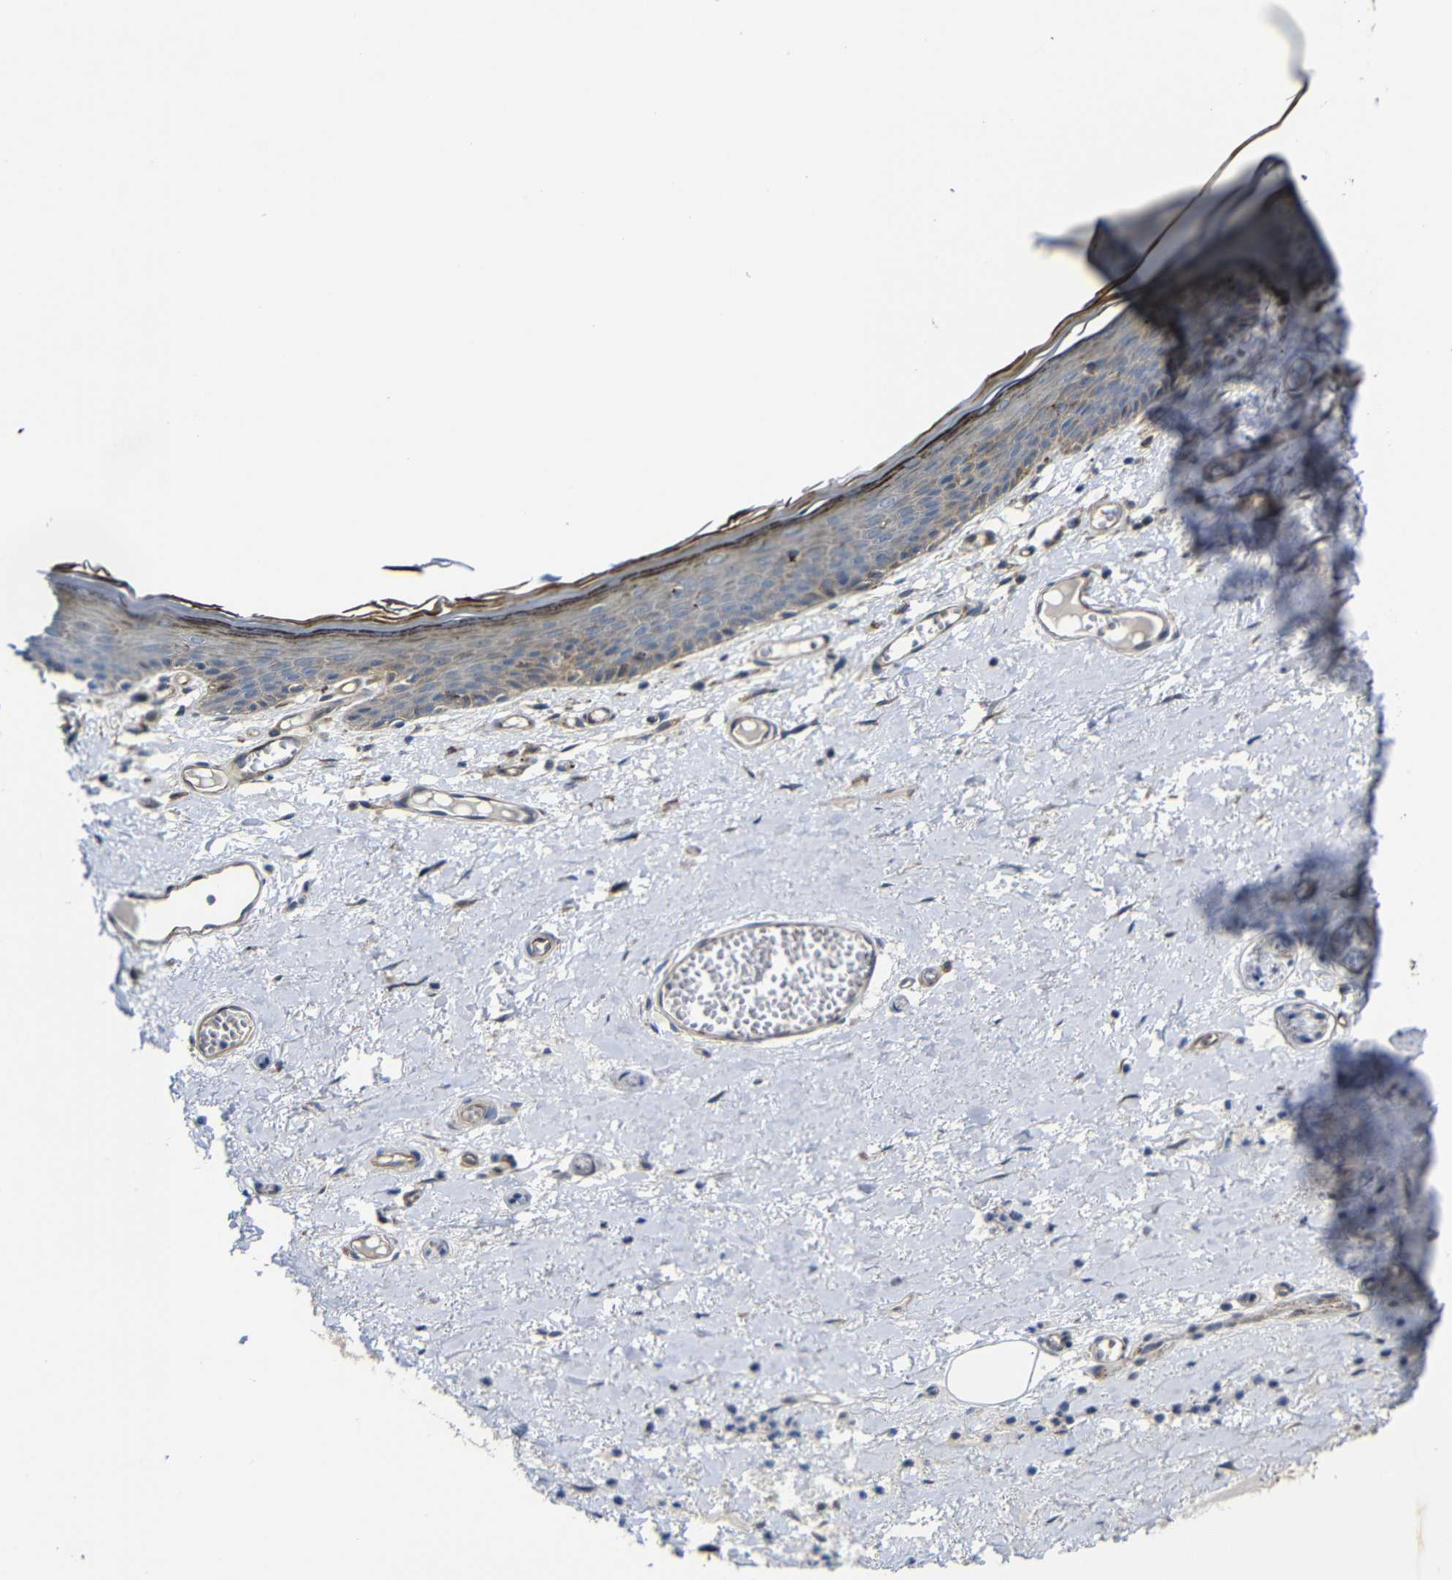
{"staining": {"intensity": "strong", "quantity": "25%-75%", "location": "cytoplasmic/membranous"}, "tissue": "skin", "cell_type": "Epidermal cells", "image_type": "normal", "snomed": [{"axis": "morphology", "description": "Normal tissue, NOS"}, {"axis": "topography", "description": "Vulva"}], "caption": "Immunohistochemistry (IHC) staining of normal skin, which displays high levels of strong cytoplasmic/membranous staining in about 25%-75% of epidermal cells indicating strong cytoplasmic/membranous protein staining. The staining was performed using DAB (brown) for protein detection and nuclei were counterstained in hematoxylin (blue).", "gene": "PARP14", "patient": {"sex": "female", "age": 54}}